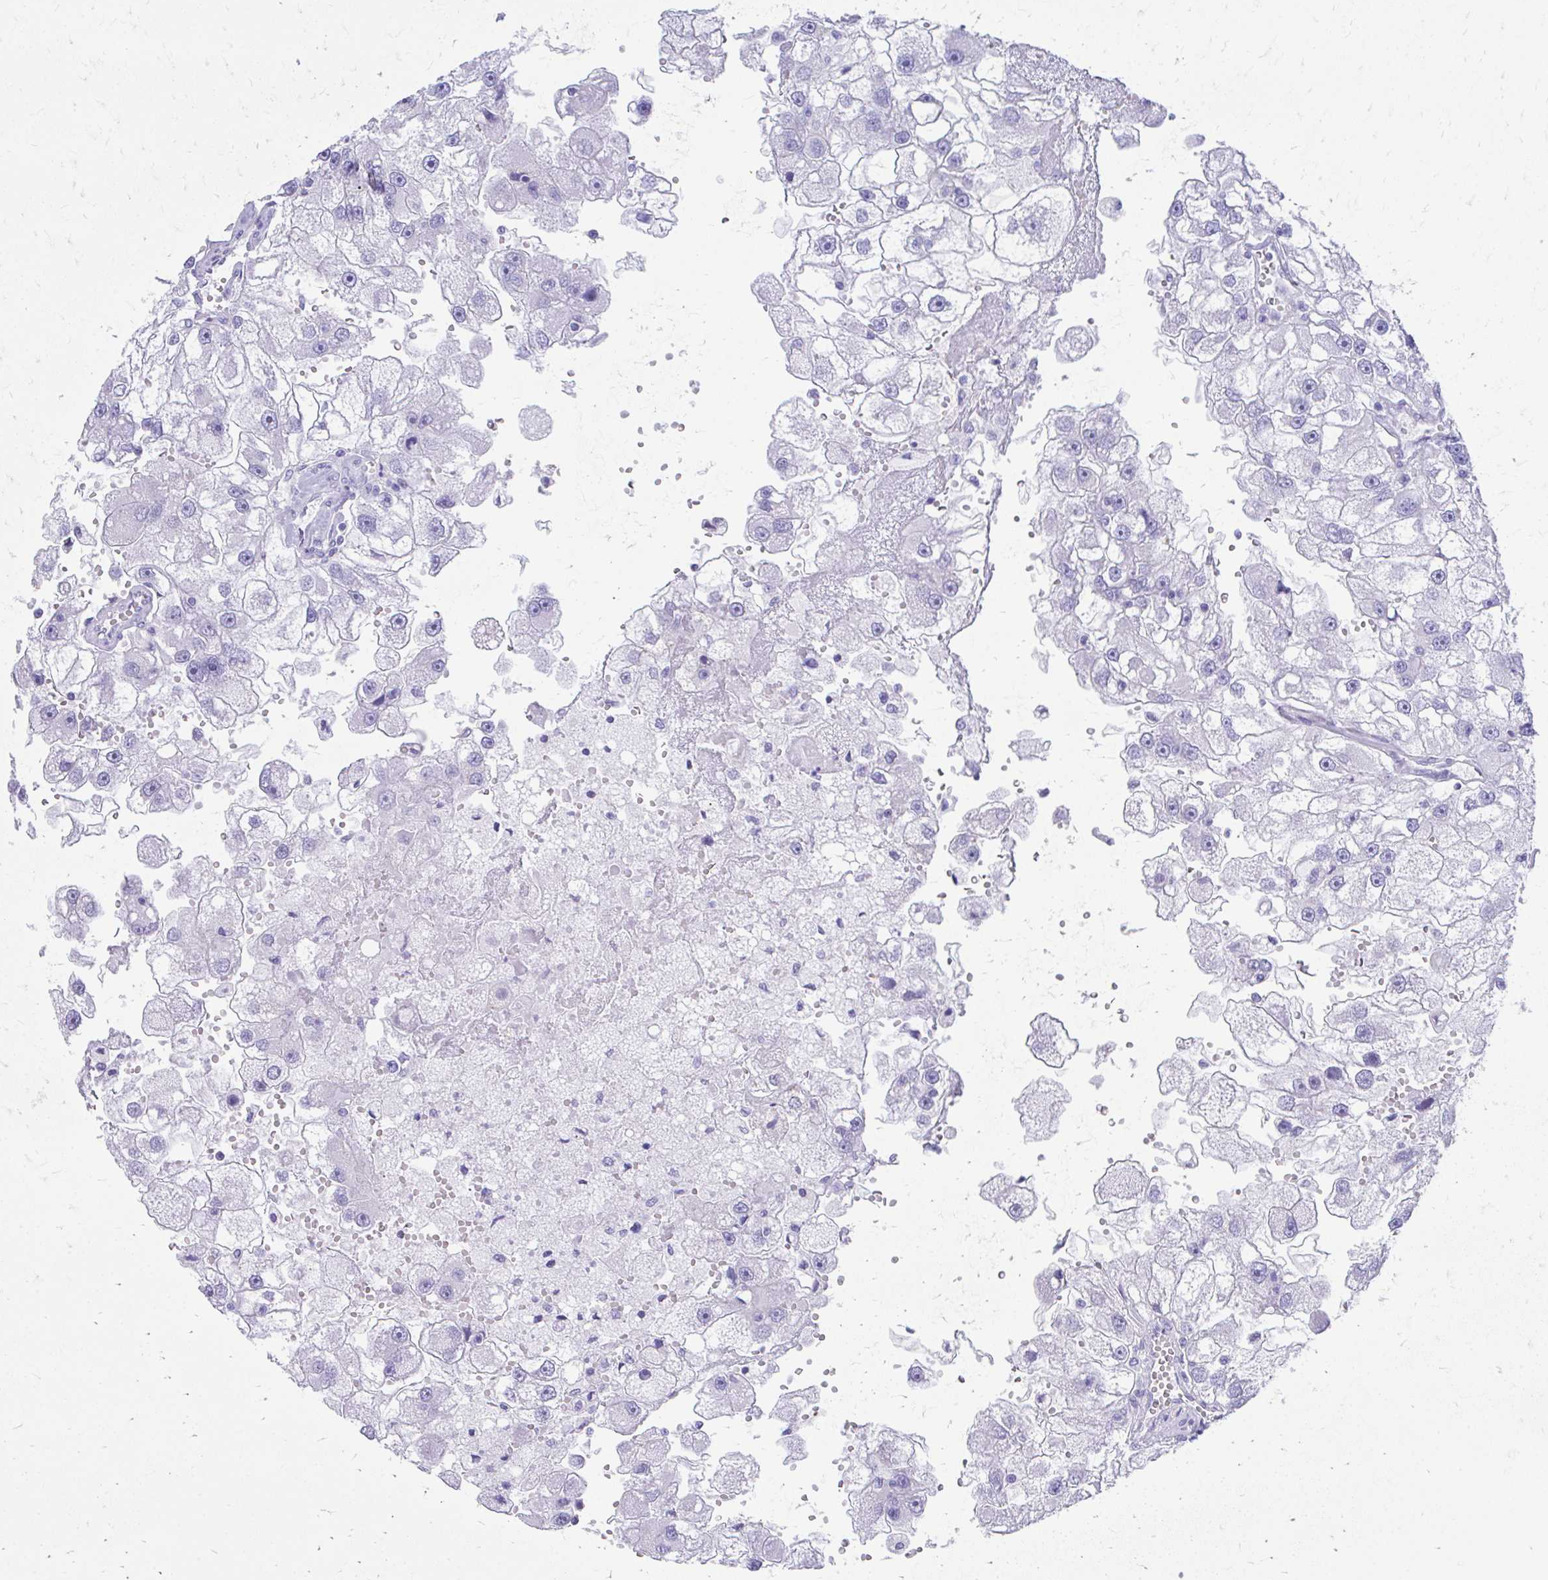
{"staining": {"intensity": "negative", "quantity": "none", "location": "none"}, "tissue": "renal cancer", "cell_type": "Tumor cells", "image_type": "cancer", "snomed": [{"axis": "morphology", "description": "Adenocarcinoma, NOS"}, {"axis": "topography", "description": "Kidney"}], "caption": "This is an IHC micrograph of human renal adenocarcinoma. There is no staining in tumor cells.", "gene": "KRIT1", "patient": {"sex": "male", "age": 63}}